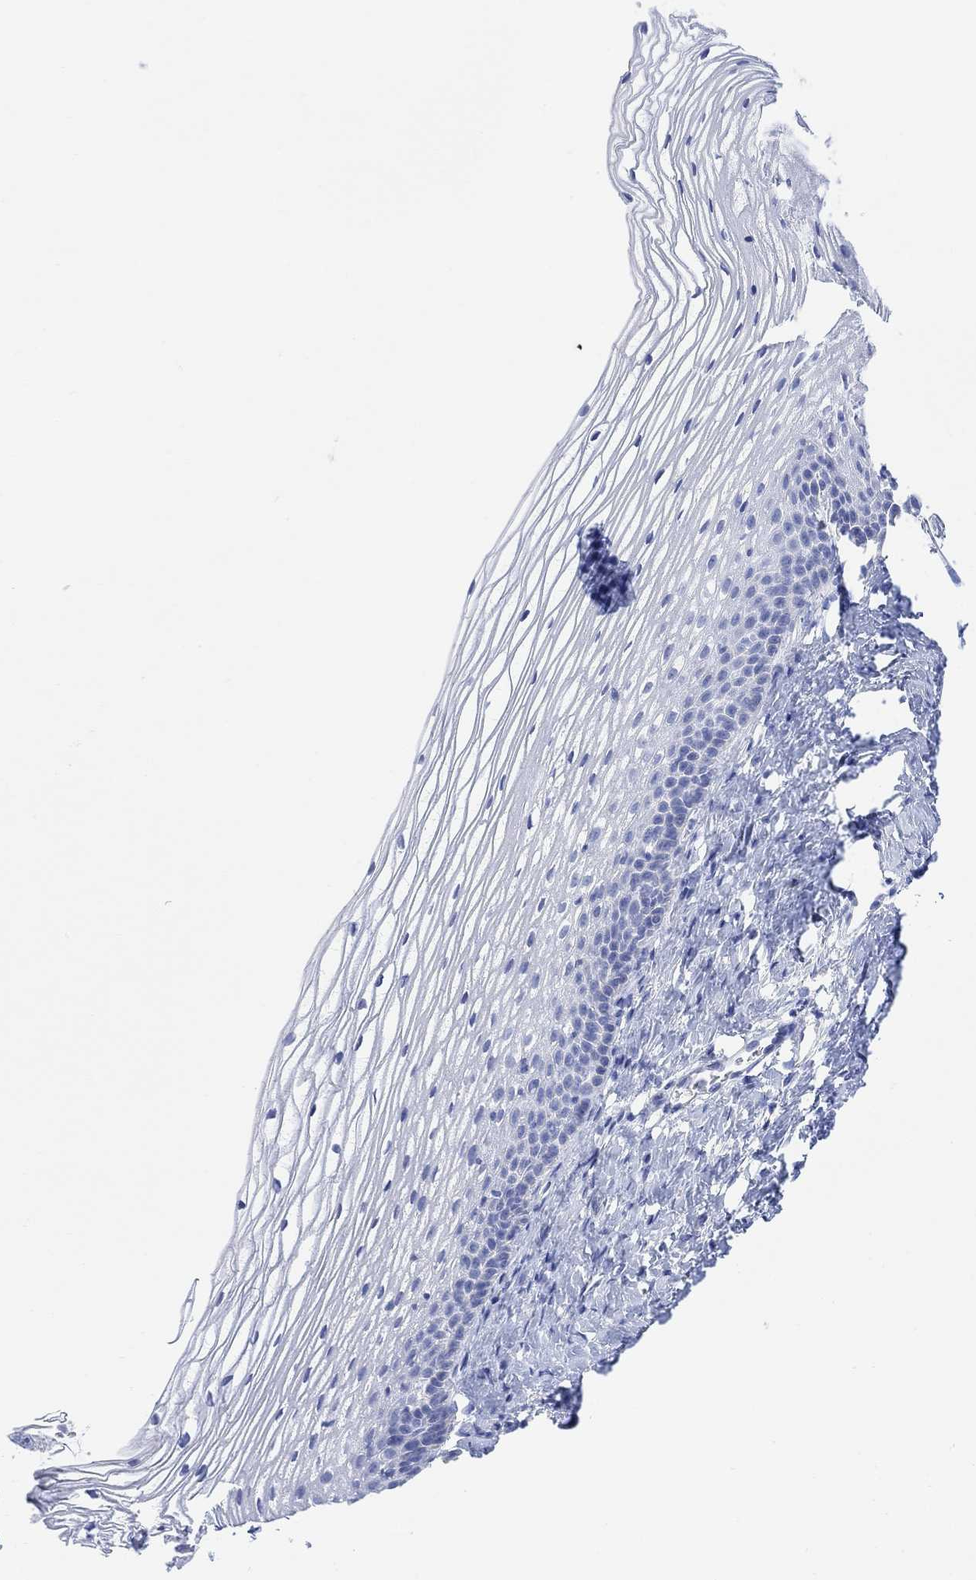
{"staining": {"intensity": "negative", "quantity": "none", "location": "none"}, "tissue": "cervix", "cell_type": "Glandular cells", "image_type": "normal", "snomed": [{"axis": "morphology", "description": "Normal tissue, NOS"}, {"axis": "topography", "description": "Cervix"}], "caption": "IHC micrograph of unremarkable cervix: human cervix stained with DAB exhibits no significant protein expression in glandular cells.", "gene": "GNG13", "patient": {"sex": "female", "age": 39}}